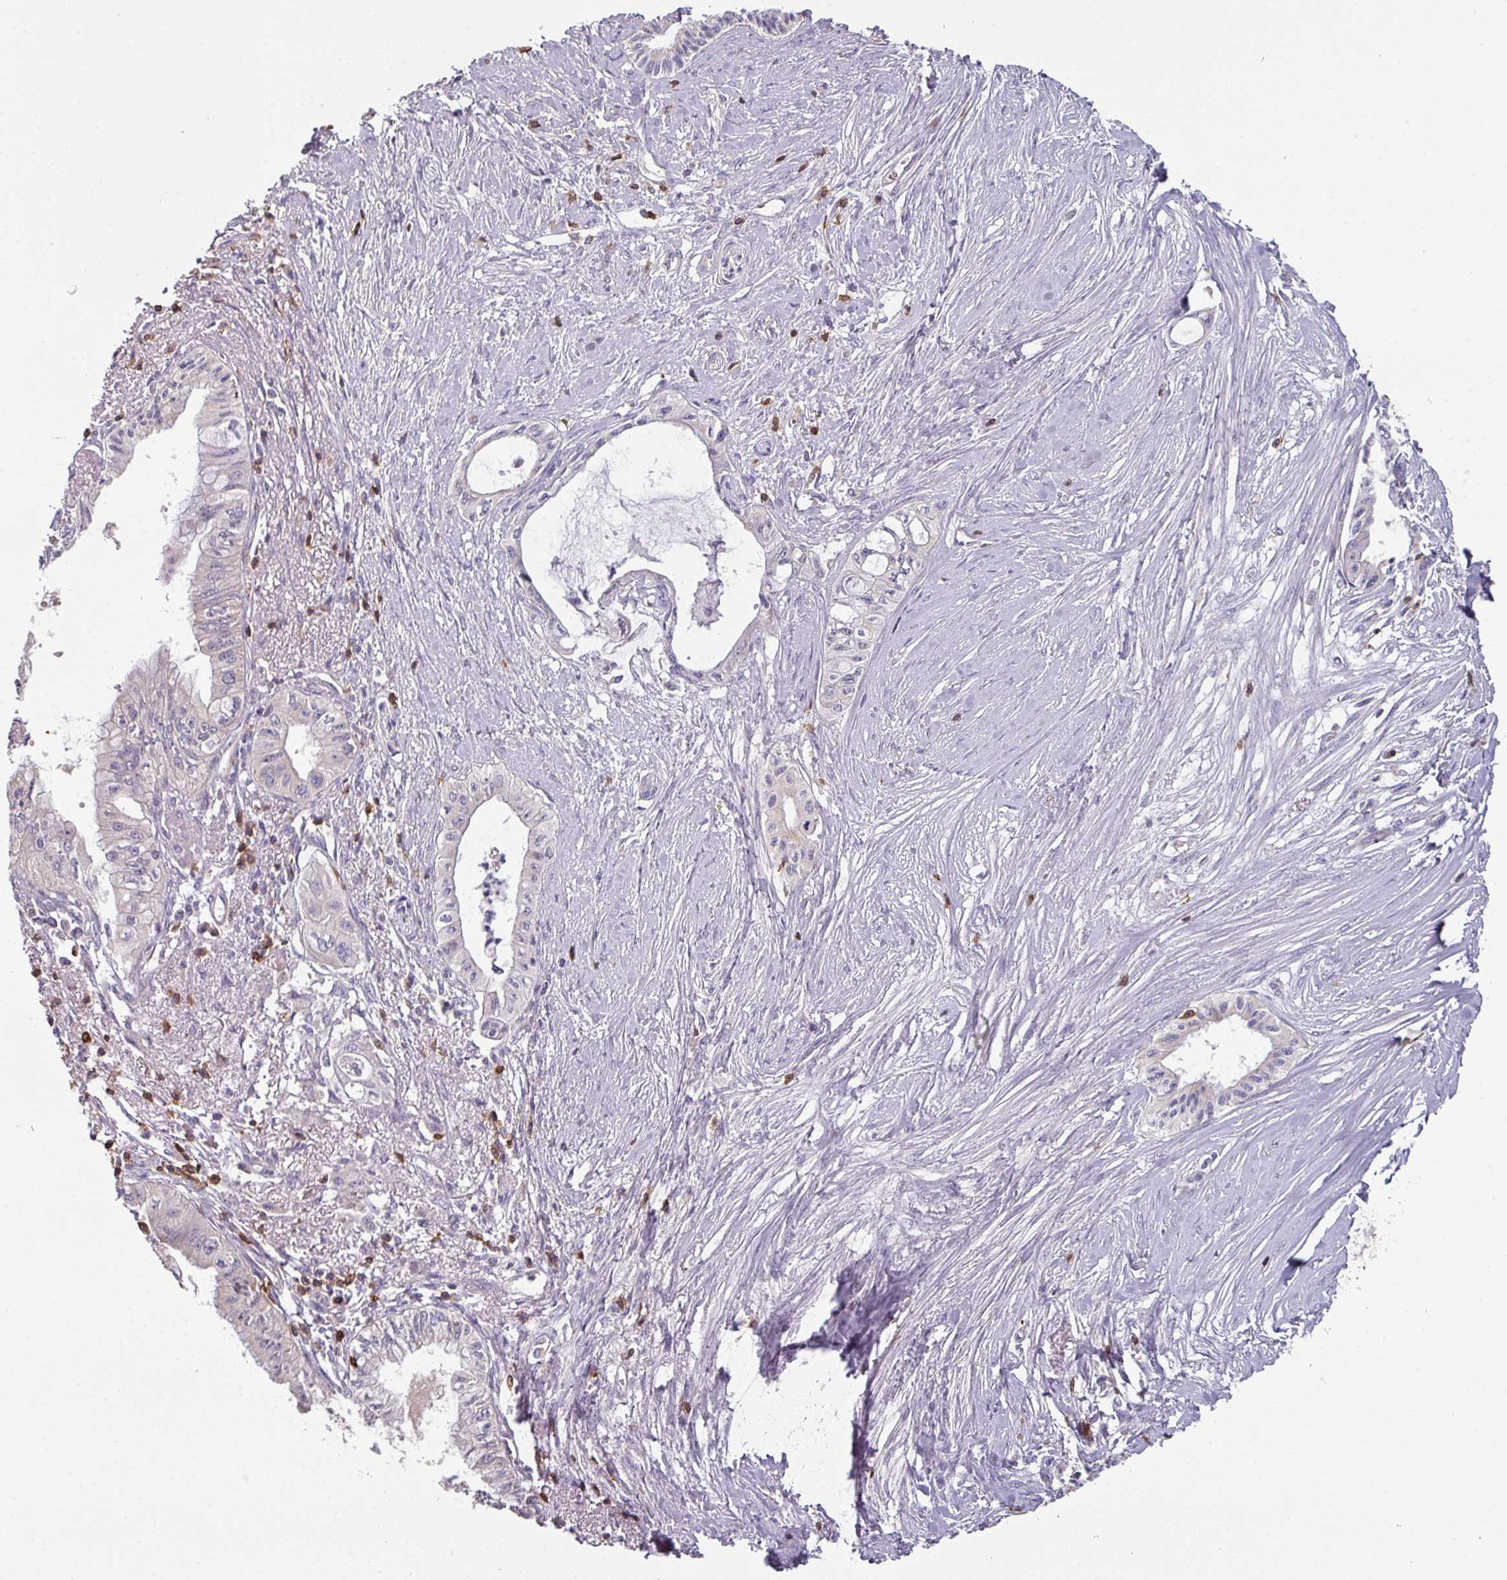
{"staining": {"intensity": "negative", "quantity": "none", "location": "none"}, "tissue": "pancreatic cancer", "cell_type": "Tumor cells", "image_type": "cancer", "snomed": [{"axis": "morphology", "description": "Adenocarcinoma, NOS"}, {"axis": "topography", "description": "Pancreas"}], "caption": "The immunohistochemistry photomicrograph has no significant positivity in tumor cells of pancreatic cancer (adenocarcinoma) tissue.", "gene": "CD3G", "patient": {"sex": "male", "age": 71}}